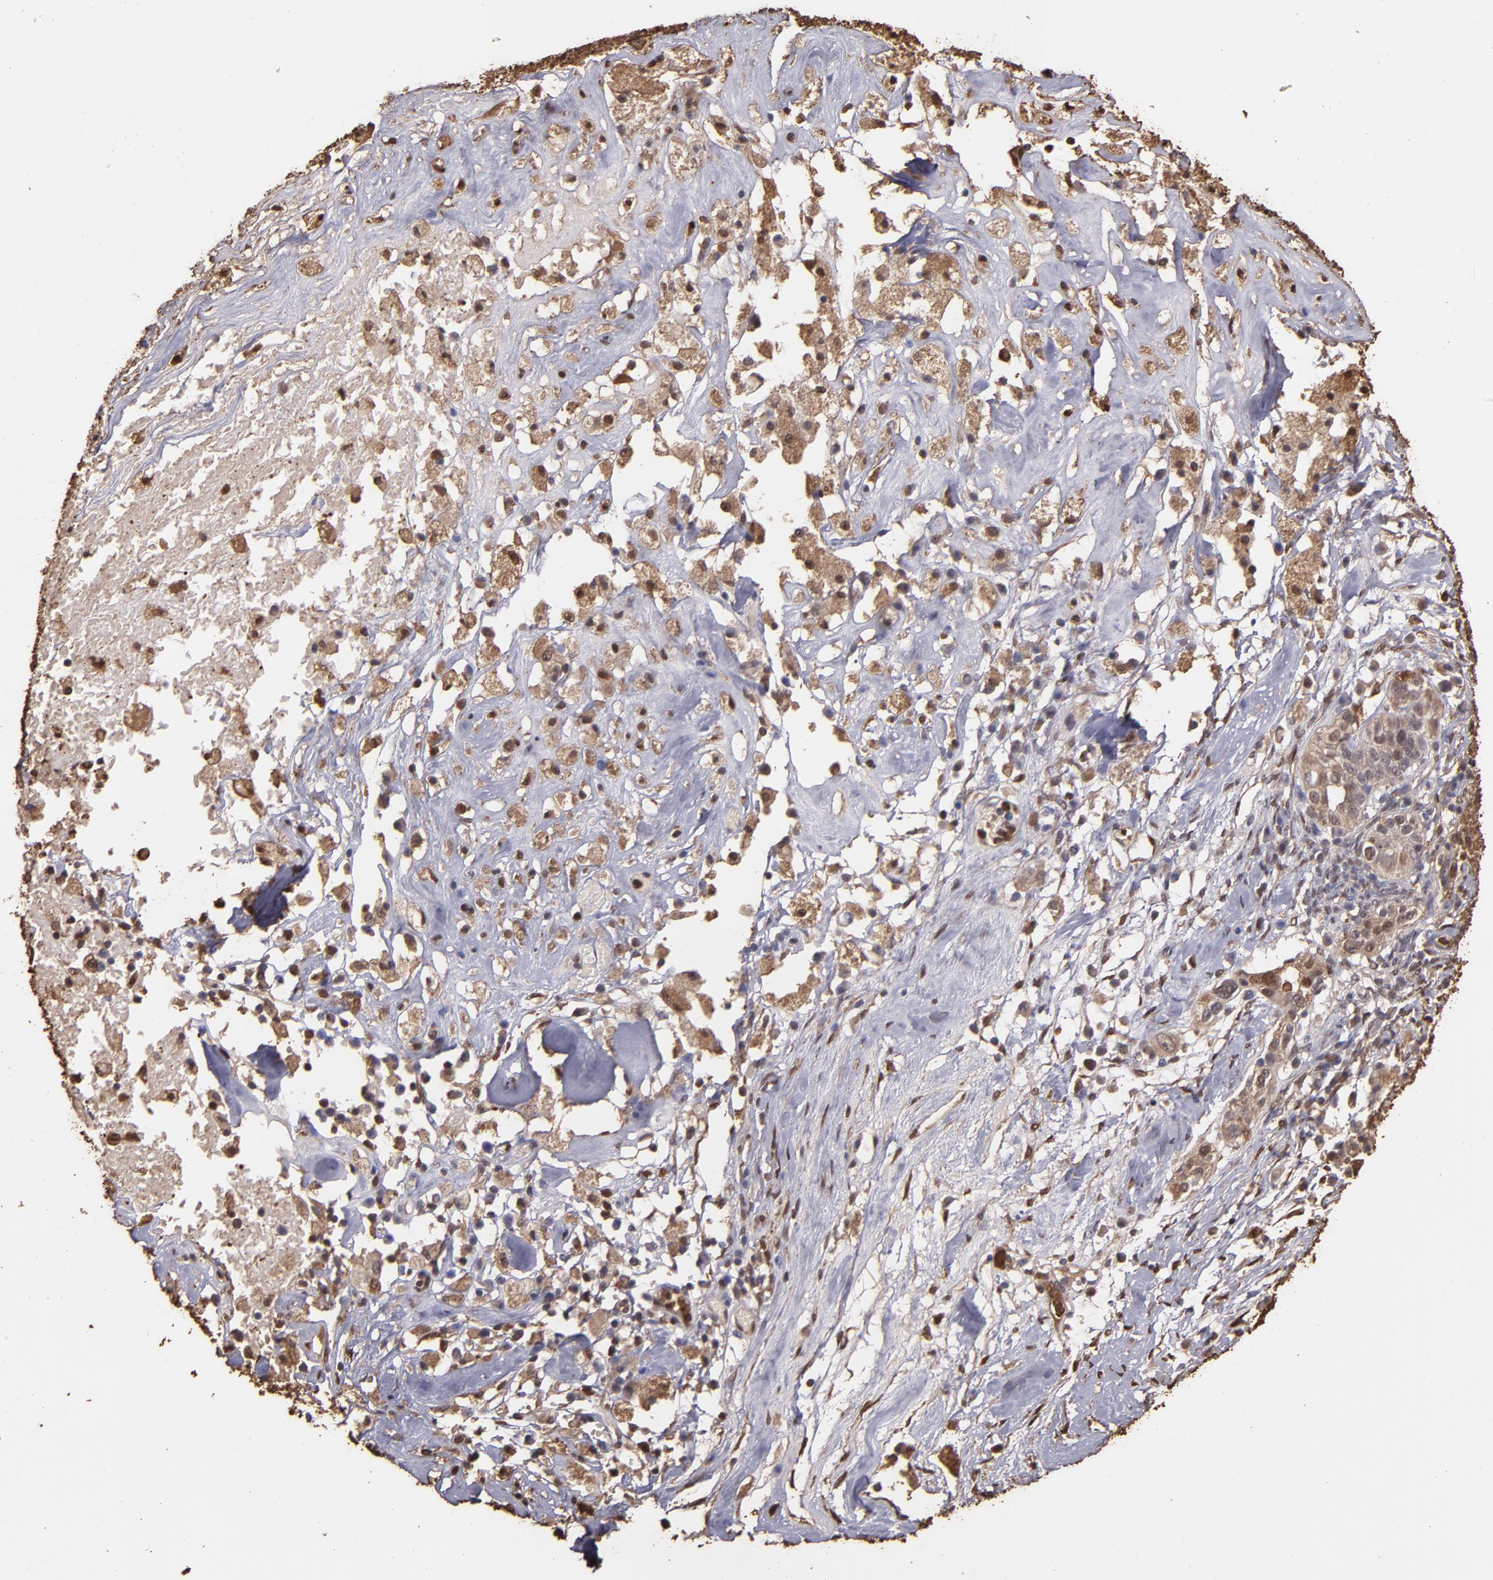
{"staining": {"intensity": "moderate", "quantity": ">75%", "location": "cytoplasmic/membranous"}, "tissue": "ovarian cancer", "cell_type": "Tumor cells", "image_type": "cancer", "snomed": [{"axis": "morphology", "description": "Normal tissue, NOS"}, {"axis": "morphology", "description": "Cystadenocarcinoma, serous, NOS"}, {"axis": "topography", "description": "Ovary"}], "caption": "Protein staining demonstrates moderate cytoplasmic/membranous expression in about >75% of tumor cells in ovarian cancer.", "gene": "S100A6", "patient": {"sex": "female", "age": 62}}